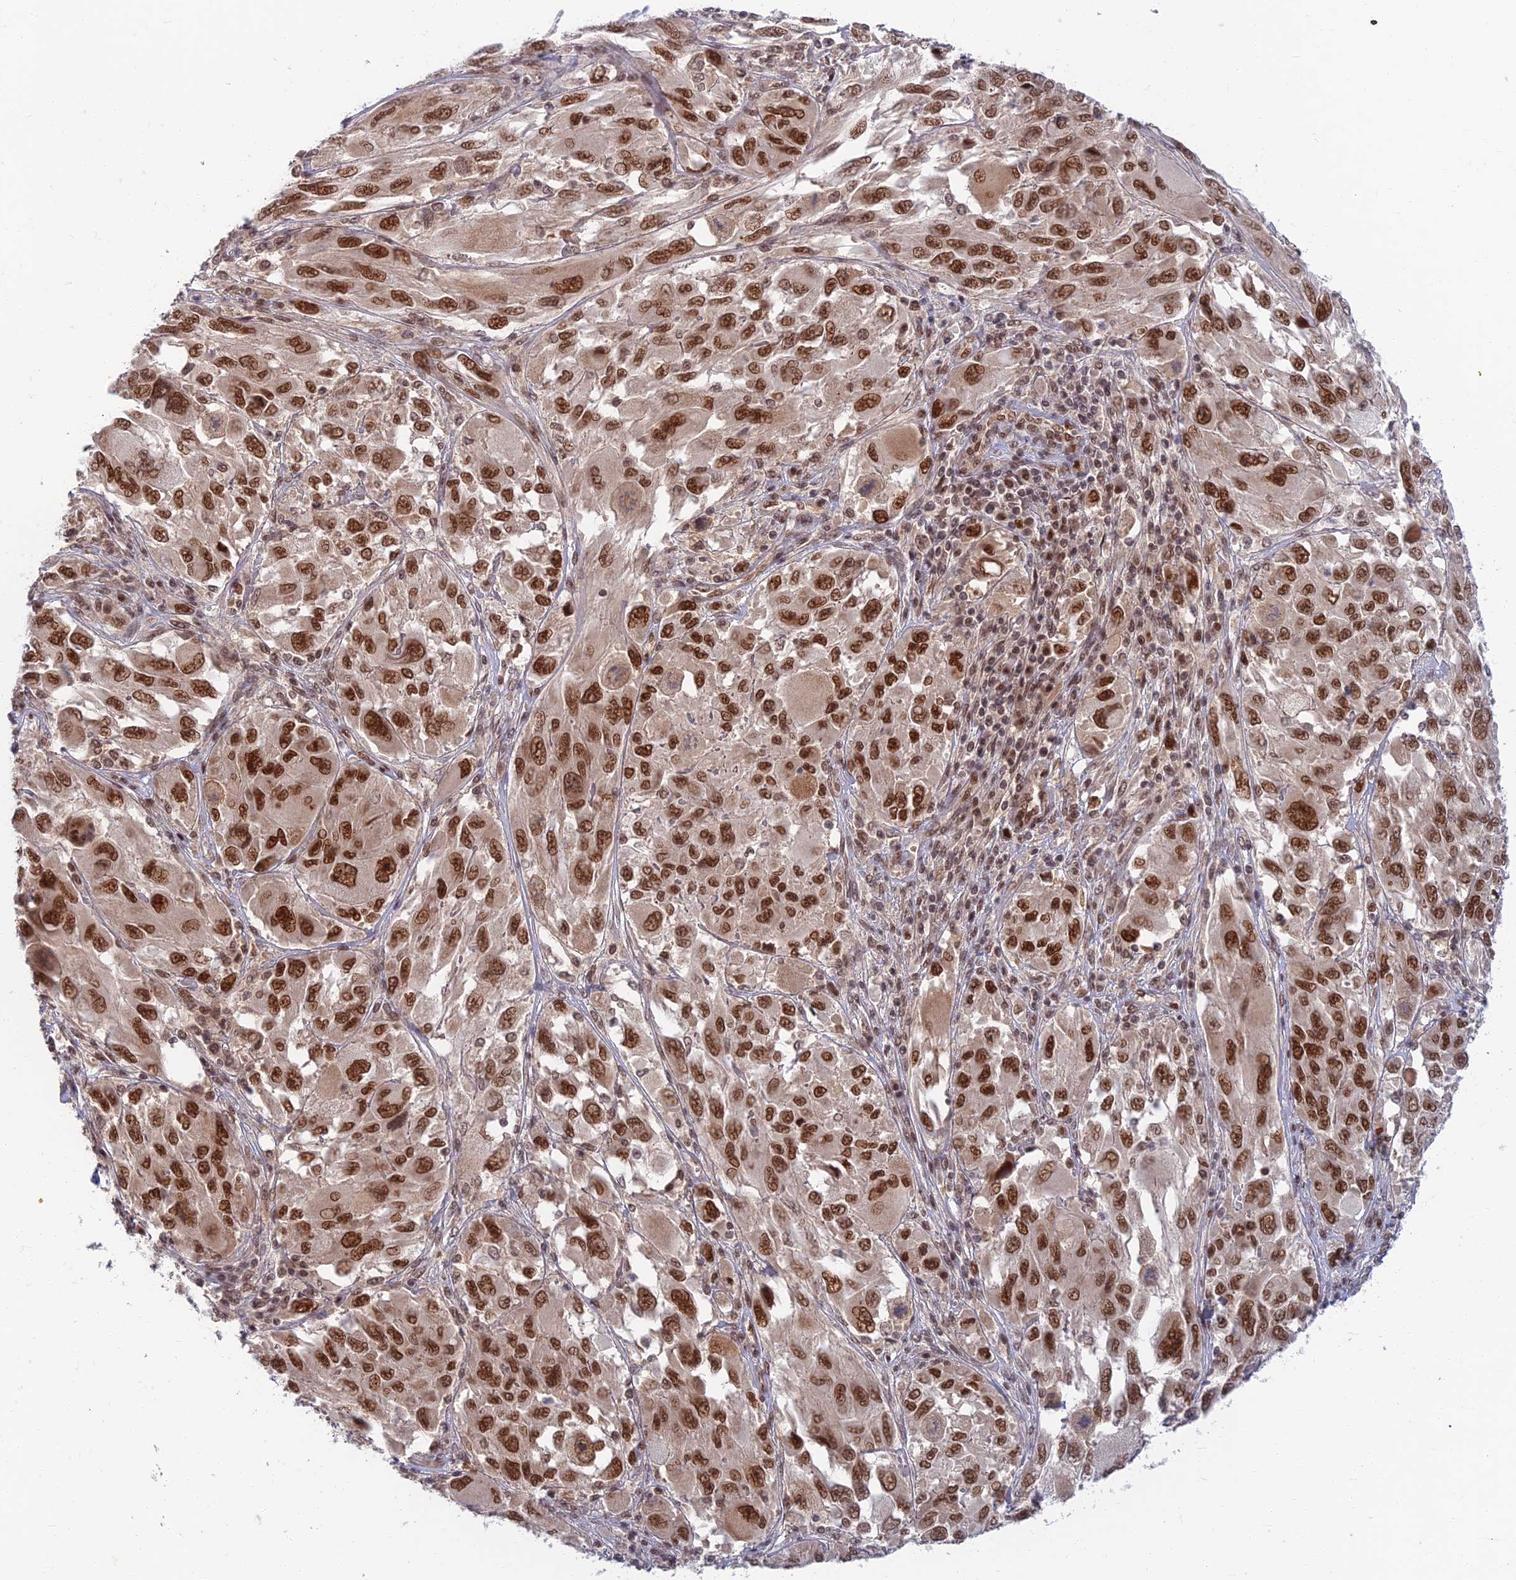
{"staining": {"intensity": "strong", "quantity": ">75%", "location": "nuclear"}, "tissue": "melanoma", "cell_type": "Tumor cells", "image_type": "cancer", "snomed": [{"axis": "morphology", "description": "Malignant melanoma, NOS"}, {"axis": "topography", "description": "Skin"}], "caption": "Protein staining of melanoma tissue exhibits strong nuclear positivity in about >75% of tumor cells. (DAB IHC with brightfield microscopy, high magnification).", "gene": "TCEA2", "patient": {"sex": "female", "age": 91}}